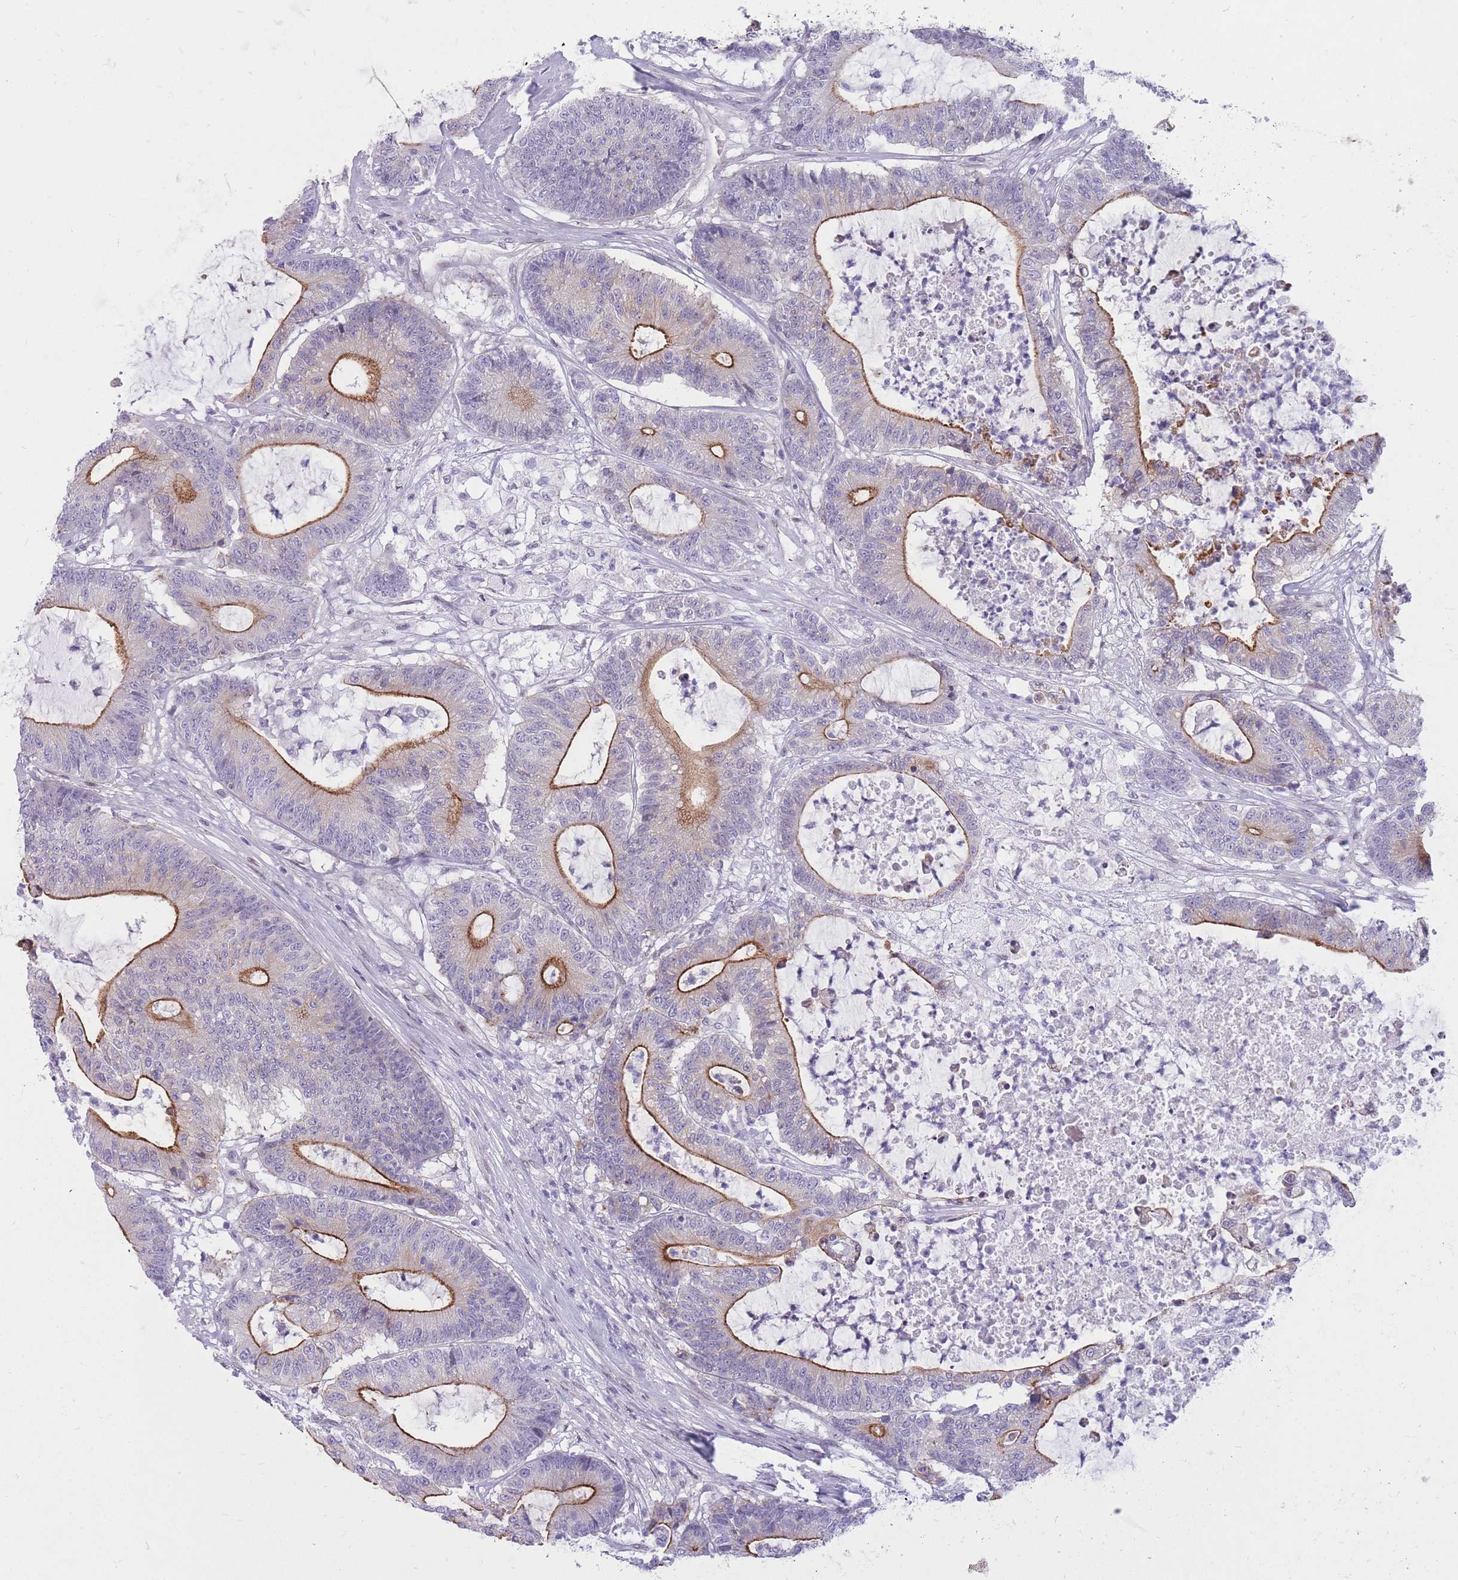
{"staining": {"intensity": "strong", "quantity": "25%-75%", "location": "cytoplasmic/membranous"}, "tissue": "colorectal cancer", "cell_type": "Tumor cells", "image_type": "cancer", "snomed": [{"axis": "morphology", "description": "Adenocarcinoma, NOS"}, {"axis": "topography", "description": "Colon"}], "caption": "Protein expression analysis of human adenocarcinoma (colorectal) reveals strong cytoplasmic/membranous staining in about 25%-75% of tumor cells.", "gene": "HOOK2", "patient": {"sex": "female", "age": 84}}